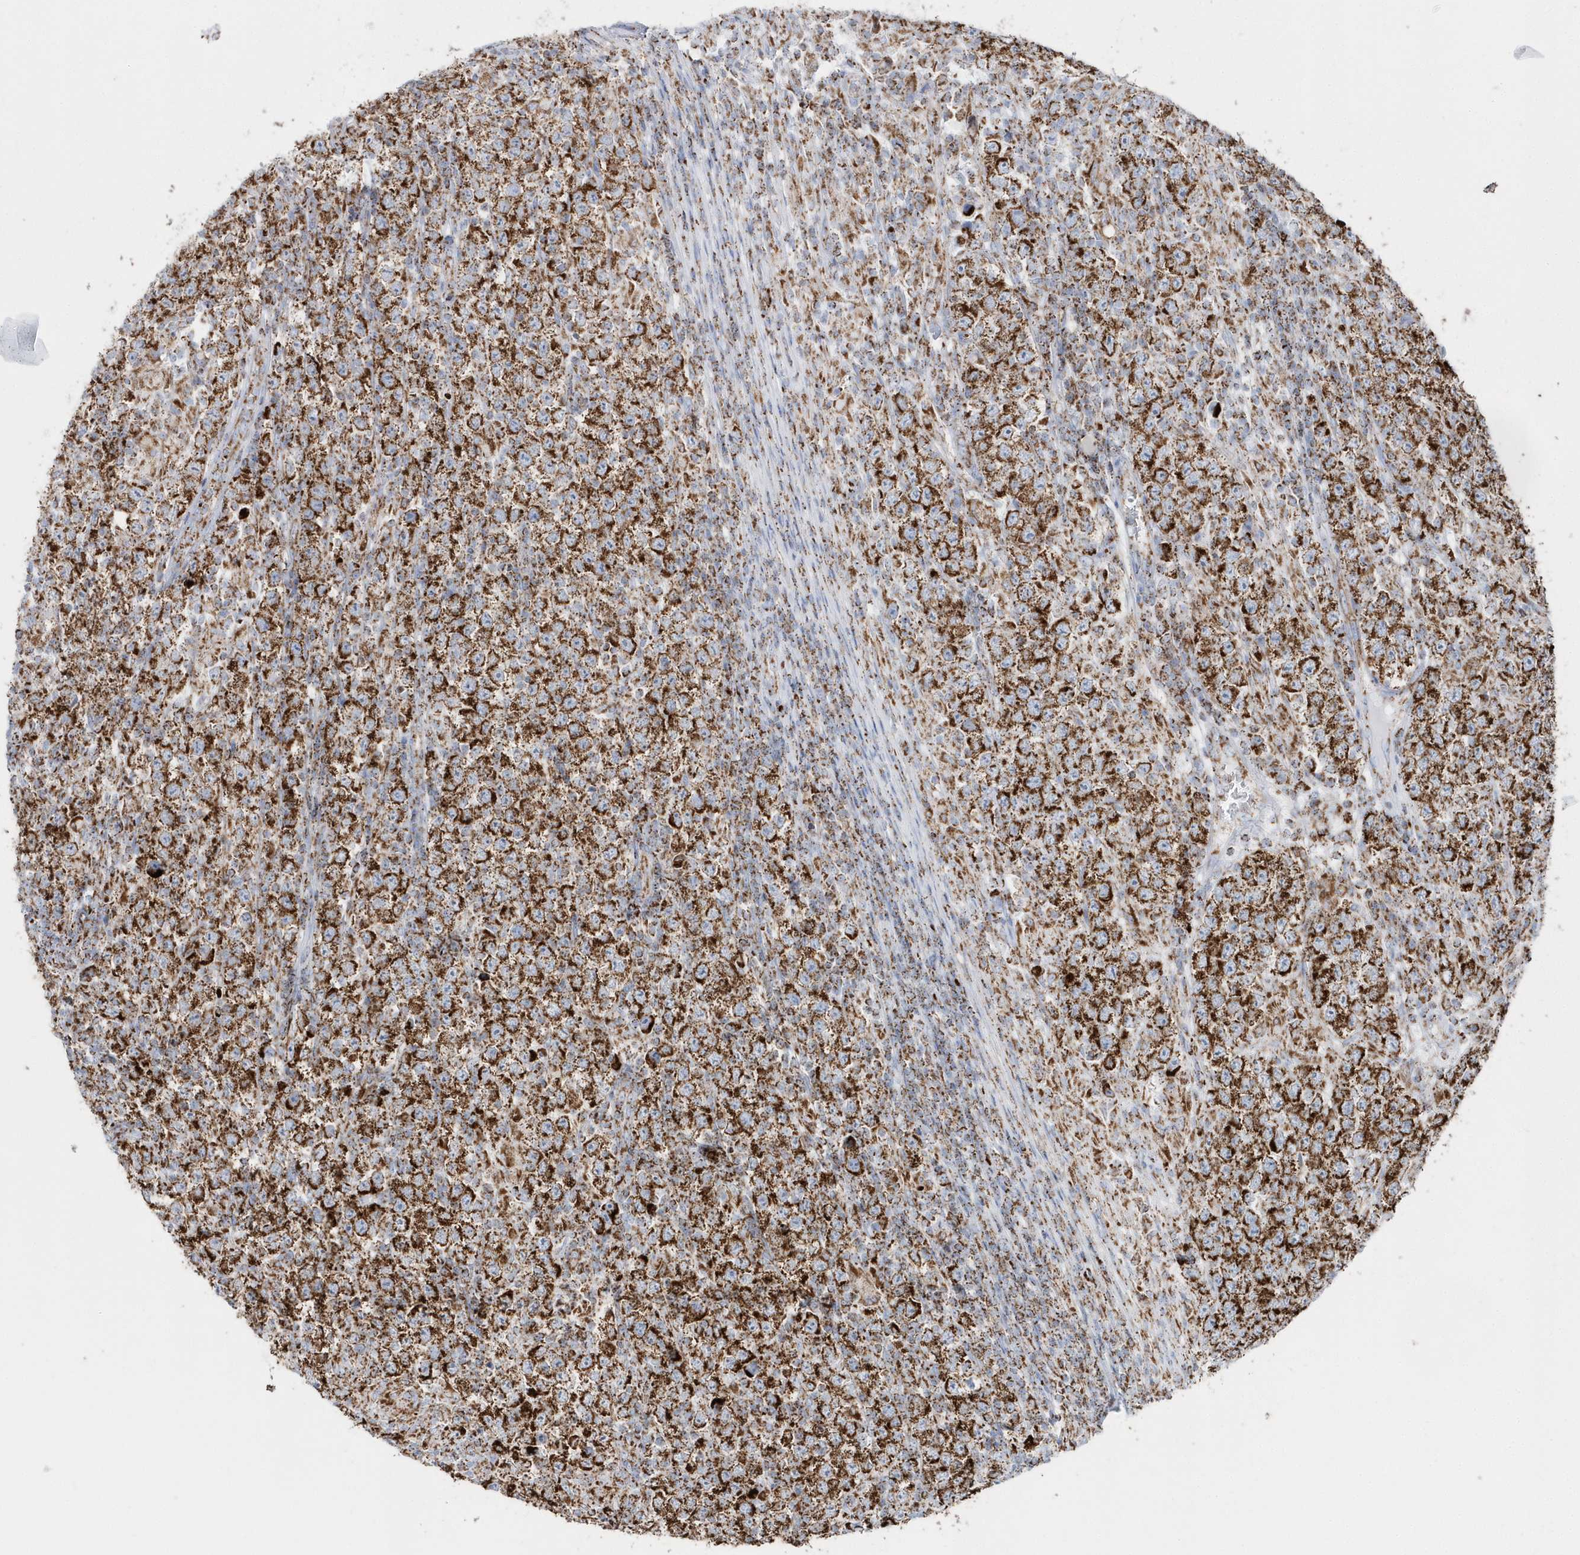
{"staining": {"intensity": "strong", "quantity": ">75%", "location": "cytoplasmic/membranous"}, "tissue": "testis cancer", "cell_type": "Tumor cells", "image_type": "cancer", "snomed": [{"axis": "morphology", "description": "Normal tissue, NOS"}, {"axis": "morphology", "description": "Urothelial carcinoma, High grade"}, {"axis": "morphology", "description": "Seminoma, NOS"}, {"axis": "morphology", "description": "Carcinoma, Embryonal, NOS"}, {"axis": "topography", "description": "Urinary bladder"}, {"axis": "topography", "description": "Testis"}], "caption": "Protein expression analysis of embryonal carcinoma (testis) exhibits strong cytoplasmic/membranous staining in about >75% of tumor cells.", "gene": "TMCO6", "patient": {"sex": "male", "age": 41}}